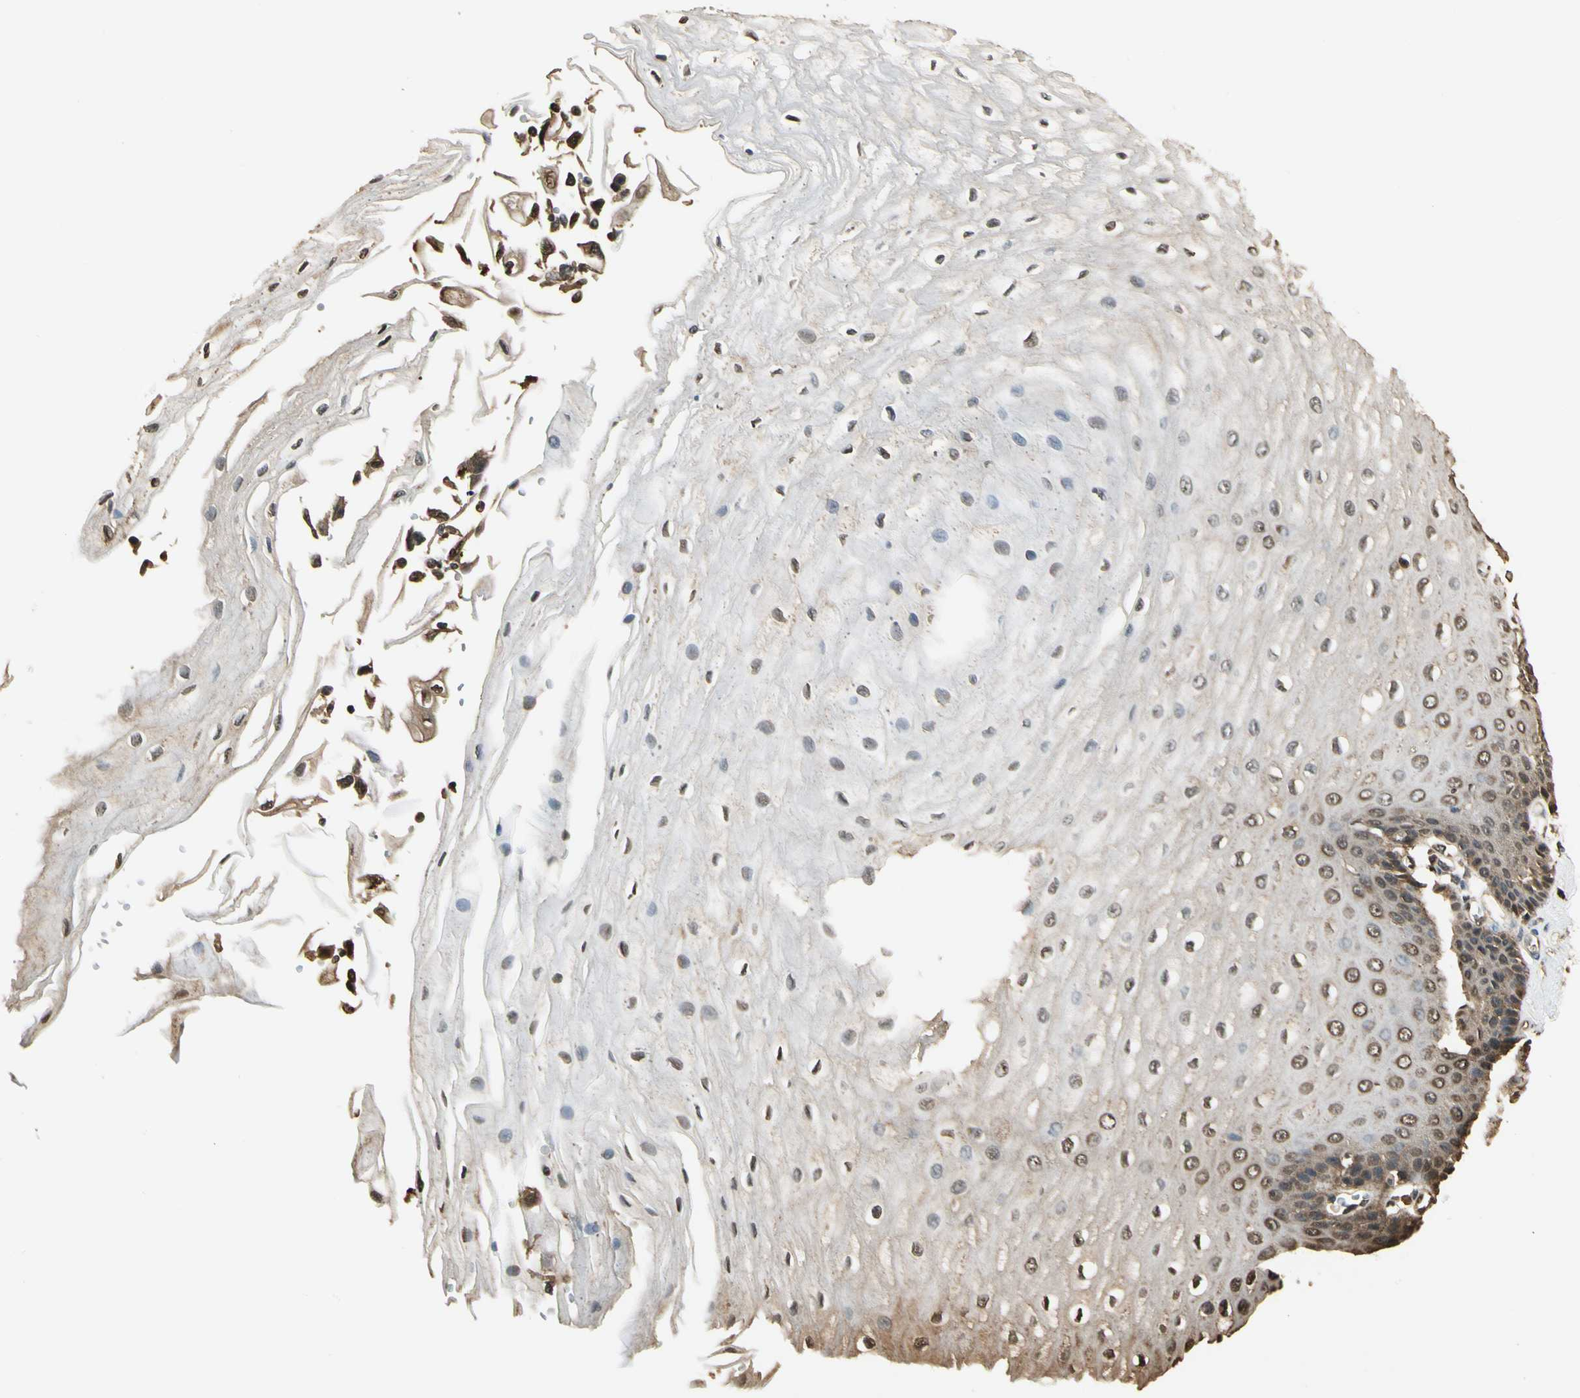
{"staining": {"intensity": "moderate", "quantity": "25%-75%", "location": "cytoplasmic/membranous,nuclear"}, "tissue": "esophagus", "cell_type": "Squamous epithelial cells", "image_type": "normal", "snomed": [{"axis": "morphology", "description": "Normal tissue, NOS"}, {"axis": "topography", "description": "Esophagus"}], "caption": "A high-resolution photomicrograph shows immunohistochemistry staining of unremarkable esophagus, which reveals moderate cytoplasmic/membranous,nuclear positivity in about 25%-75% of squamous epithelial cells.", "gene": "YWHAE", "patient": {"sex": "male", "age": 65}}